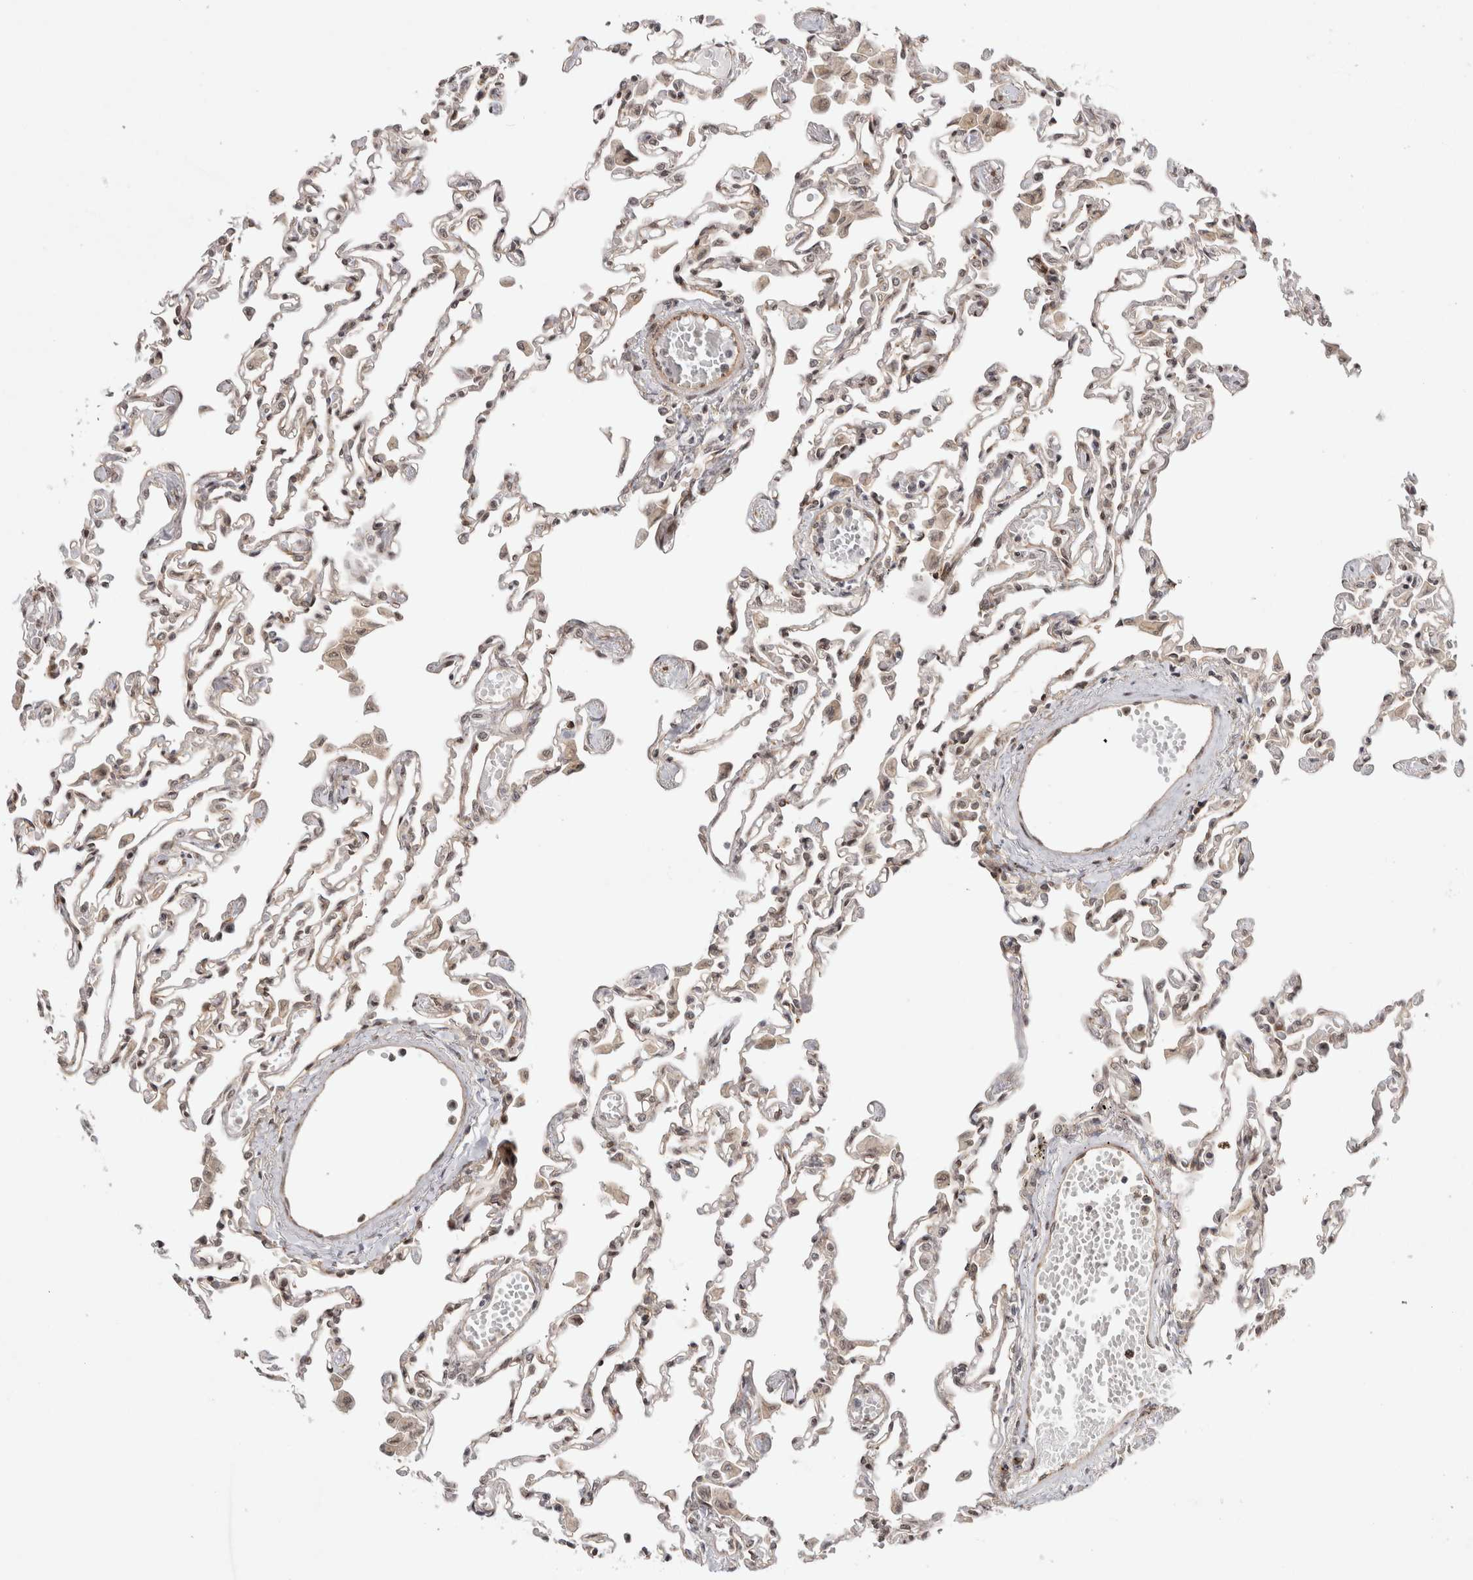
{"staining": {"intensity": "weak", "quantity": "<25%", "location": "nuclear"}, "tissue": "lung", "cell_type": "Alveolar cells", "image_type": "normal", "snomed": [{"axis": "morphology", "description": "Normal tissue, NOS"}, {"axis": "topography", "description": "Bronchus"}, {"axis": "topography", "description": "Lung"}], "caption": "The immunohistochemistry micrograph has no significant positivity in alveolar cells of lung. (DAB IHC with hematoxylin counter stain).", "gene": "ZNF318", "patient": {"sex": "female", "age": 49}}